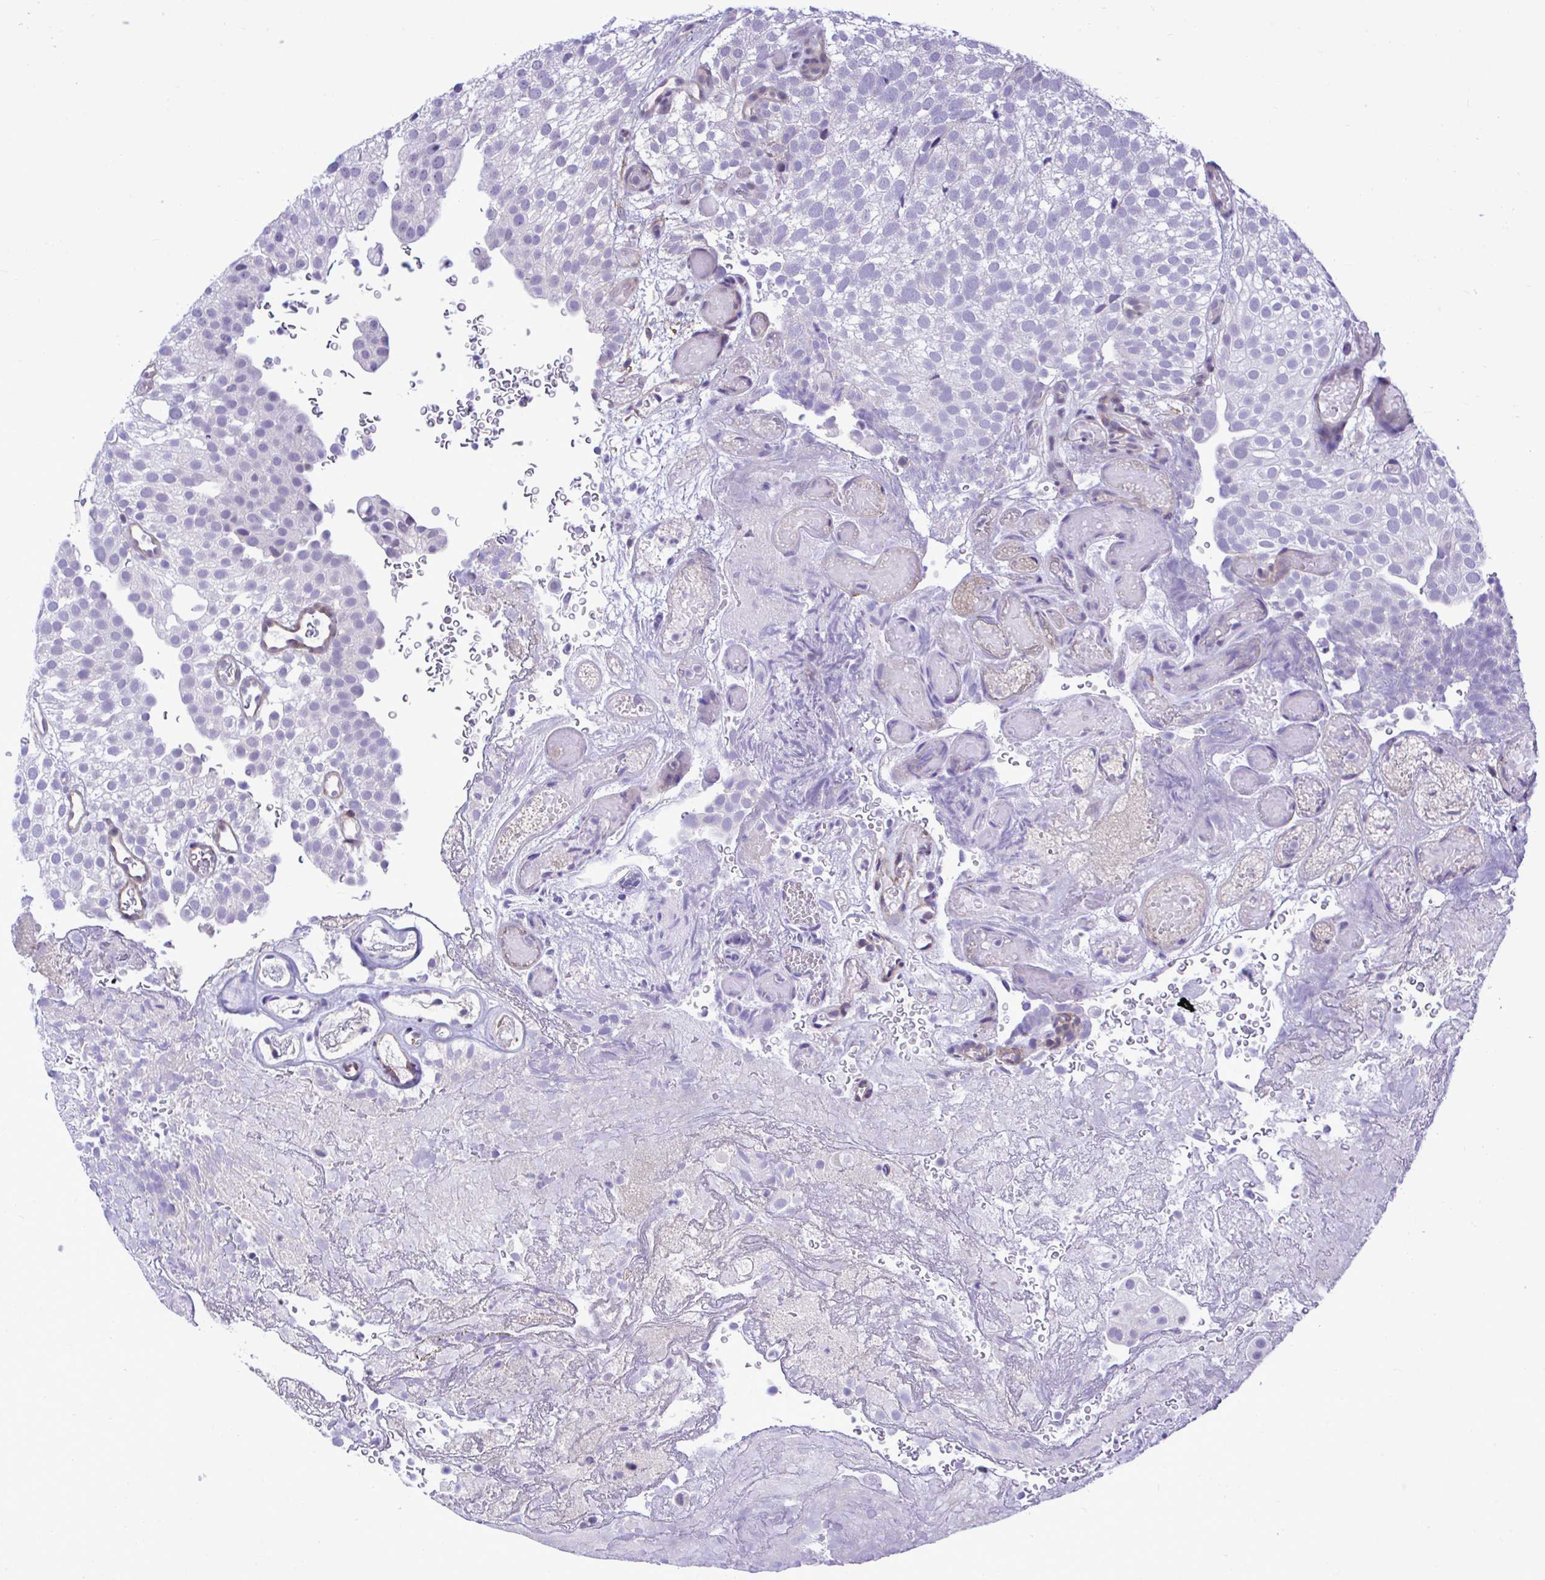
{"staining": {"intensity": "negative", "quantity": "none", "location": "none"}, "tissue": "urothelial cancer", "cell_type": "Tumor cells", "image_type": "cancer", "snomed": [{"axis": "morphology", "description": "Urothelial carcinoma, Low grade"}, {"axis": "topography", "description": "Urinary bladder"}], "caption": "Urothelial carcinoma (low-grade) was stained to show a protein in brown. There is no significant staining in tumor cells.", "gene": "SLC25A51", "patient": {"sex": "male", "age": 78}}